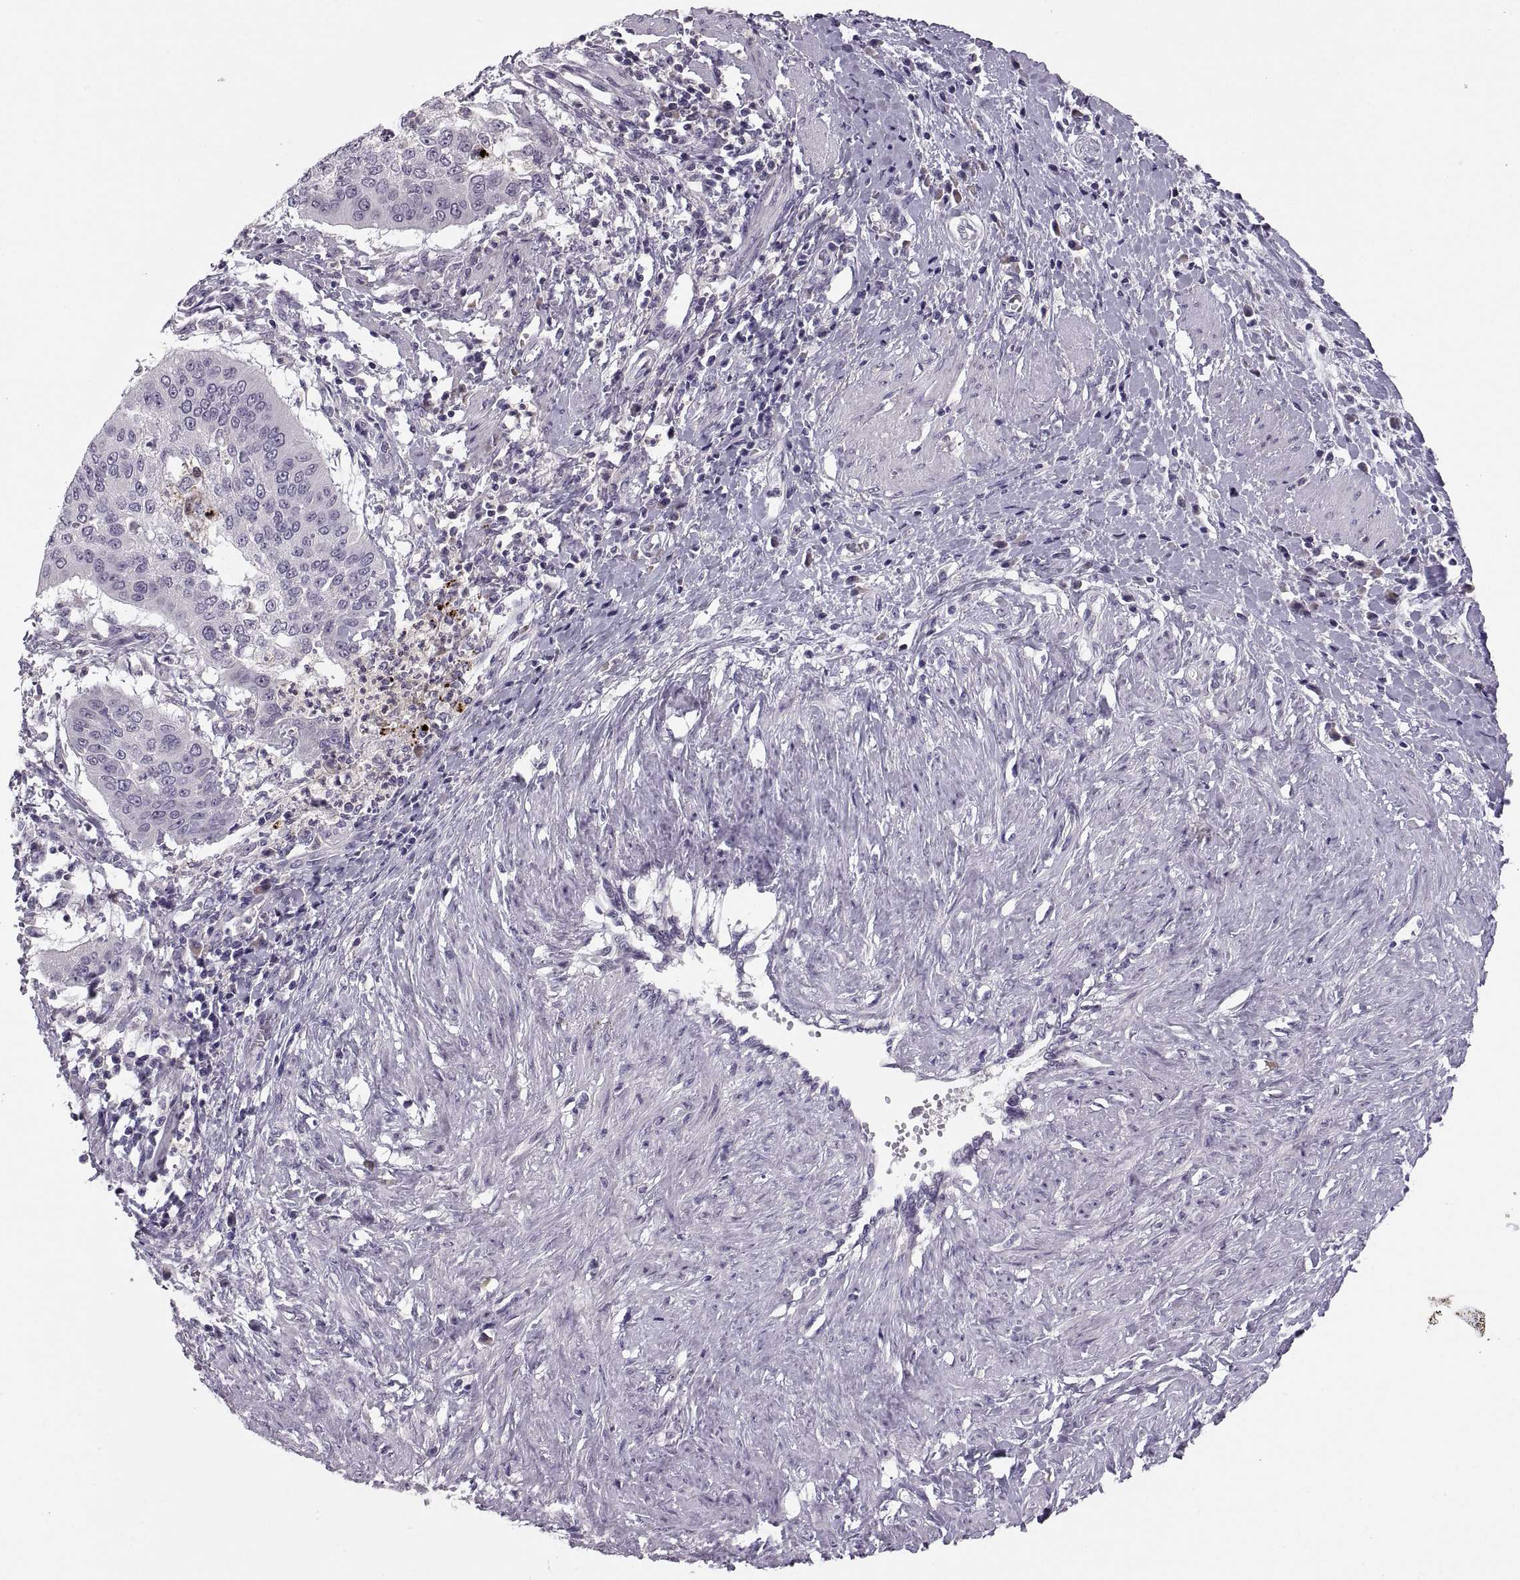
{"staining": {"intensity": "negative", "quantity": "none", "location": "none"}, "tissue": "cervical cancer", "cell_type": "Tumor cells", "image_type": "cancer", "snomed": [{"axis": "morphology", "description": "Squamous cell carcinoma, NOS"}, {"axis": "topography", "description": "Cervix"}], "caption": "This is a micrograph of immunohistochemistry (IHC) staining of squamous cell carcinoma (cervical), which shows no positivity in tumor cells. Brightfield microscopy of immunohistochemistry stained with DAB (brown) and hematoxylin (blue), captured at high magnification.", "gene": "ADH6", "patient": {"sex": "female", "age": 39}}